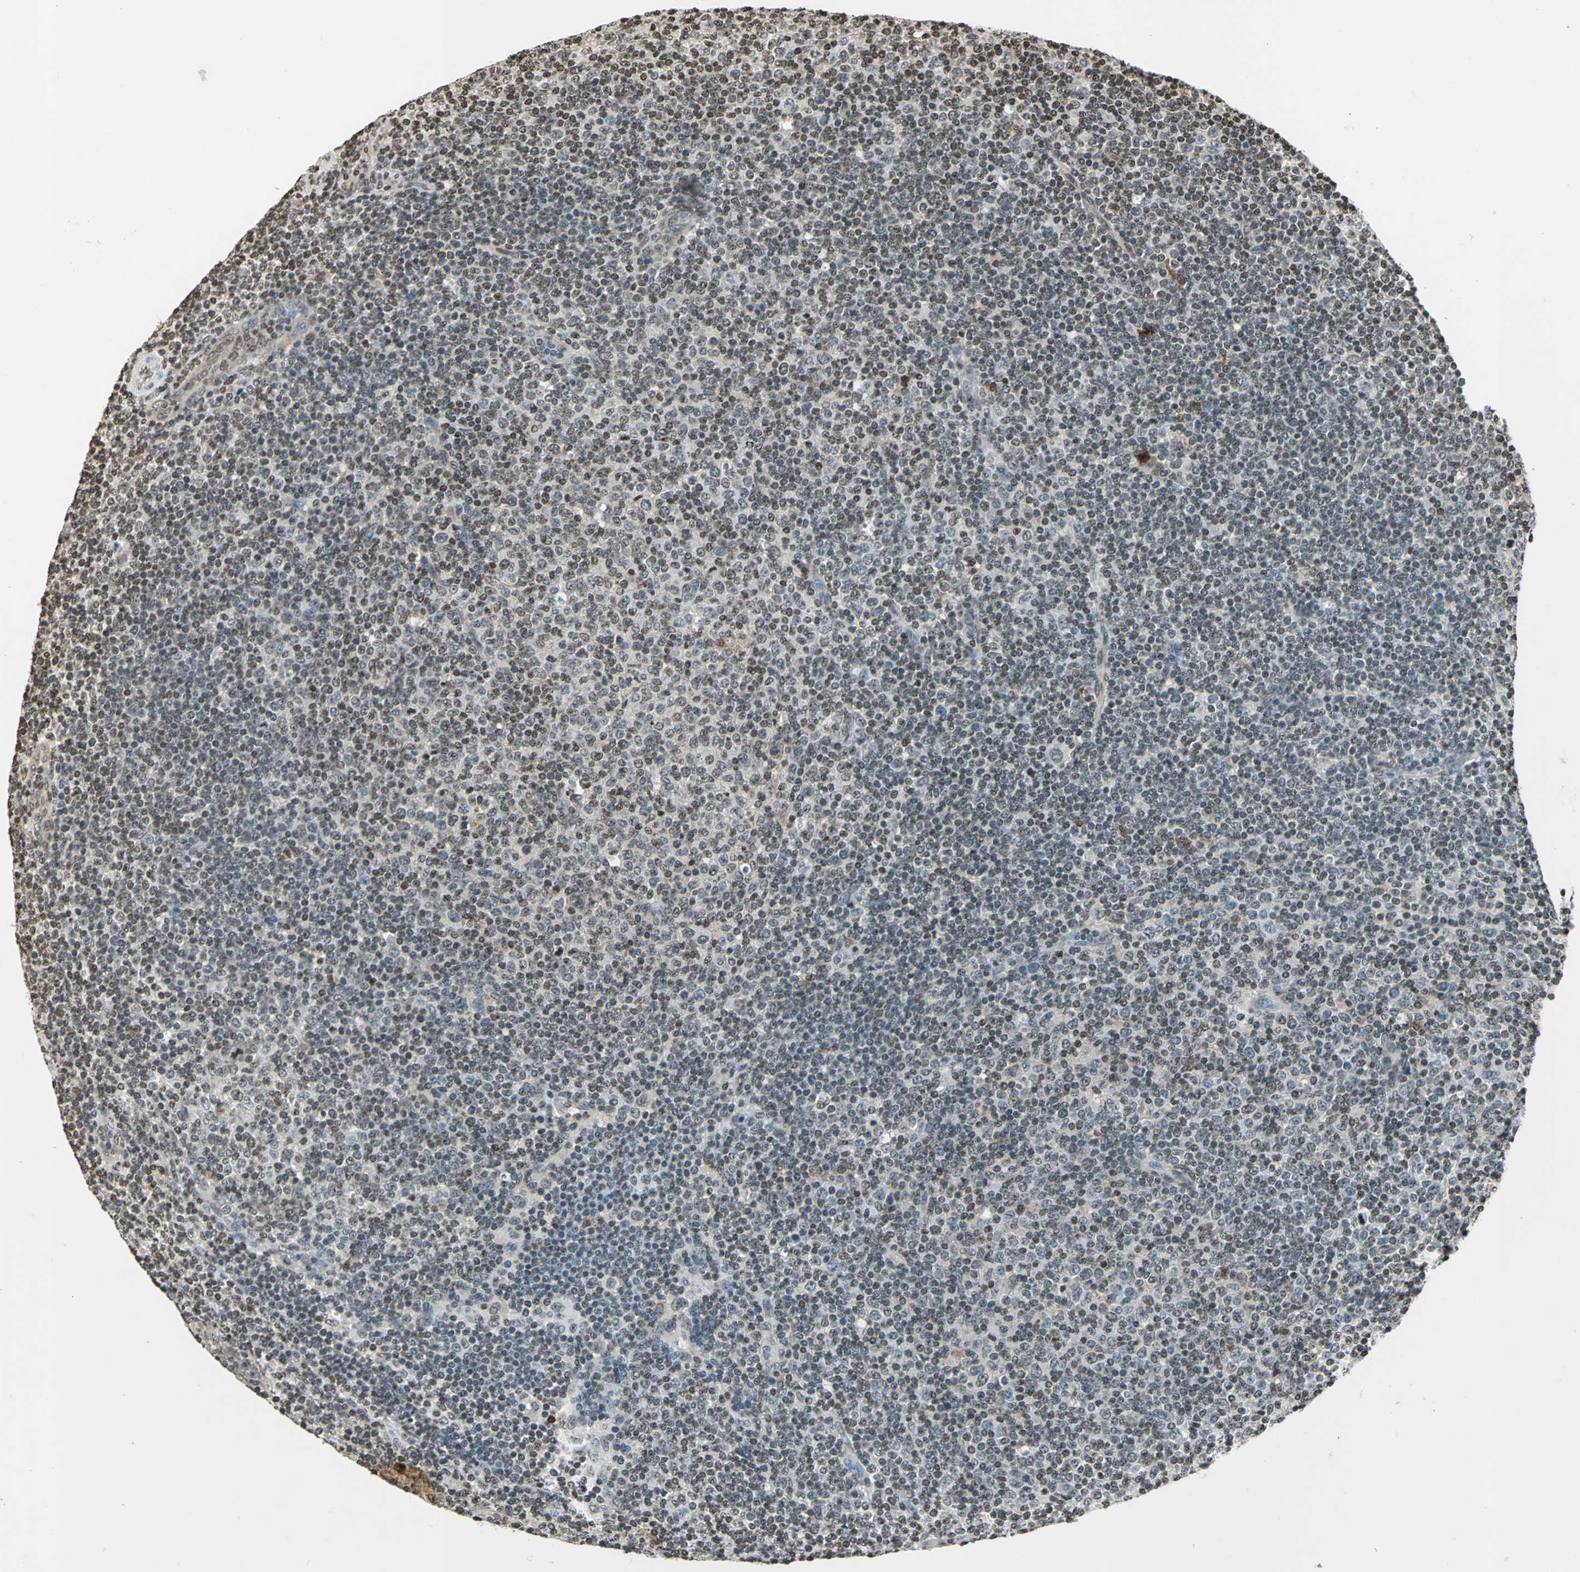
{"staining": {"intensity": "weak", "quantity": "25%-75%", "location": "cytoplasmic/membranous,nuclear"}, "tissue": "lymphoma", "cell_type": "Tumor cells", "image_type": "cancer", "snomed": [{"axis": "morphology", "description": "Malignant lymphoma, non-Hodgkin's type, Low grade"}, {"axis": "topography", "description": "Lymph node"}], "caption": "This image shows immunohistochemistry (IHC) staining of human lymphoma, with low weak cytoplasmic/membranous and nuclear expression in approximately 25%-75% of tumor cells.", "gene": "LGALS3", "patient": {"sex": "male", "age": 70}}